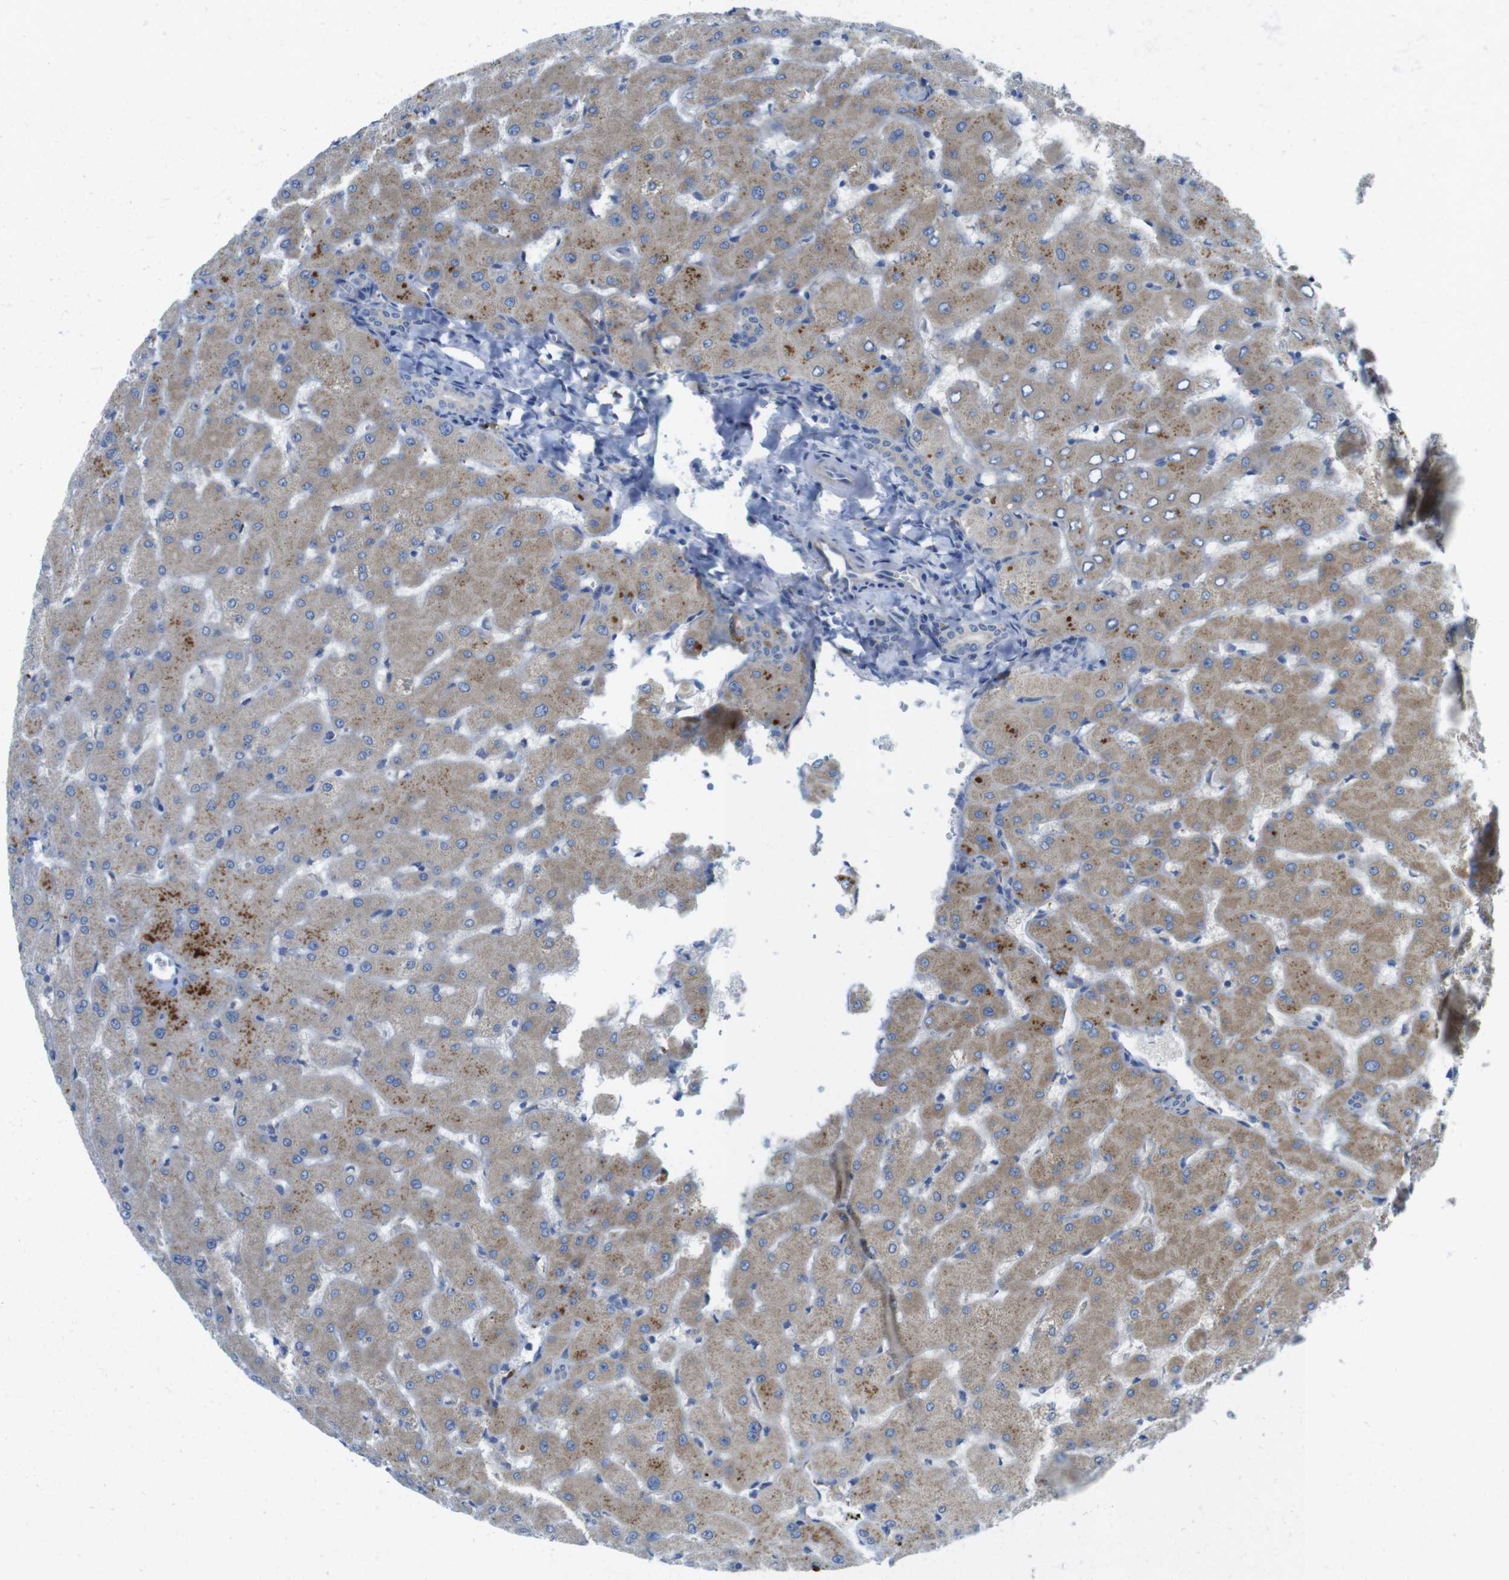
{"staining": {"intensity": "negative", "quantity": "none", "location": "none"}, "tissue": "liver", "cell_type": "Cholangiocytes", "image_type": "normal", "snomed": [{"axis": "morphology", "description": "Normal tissue, NOS"}, {"axis": "topography", "description": "Liver"}], "caption": "A high-resolution photomicrograph shows immunohistochemistry staining of normal liver, which shows no significant staining in cholangiocytes. (DAB (3,3'-diaminobenzidine) IHC, high magnification).", "gene": "TMEM234", "patient": {"sex": "female", "age": 63}}